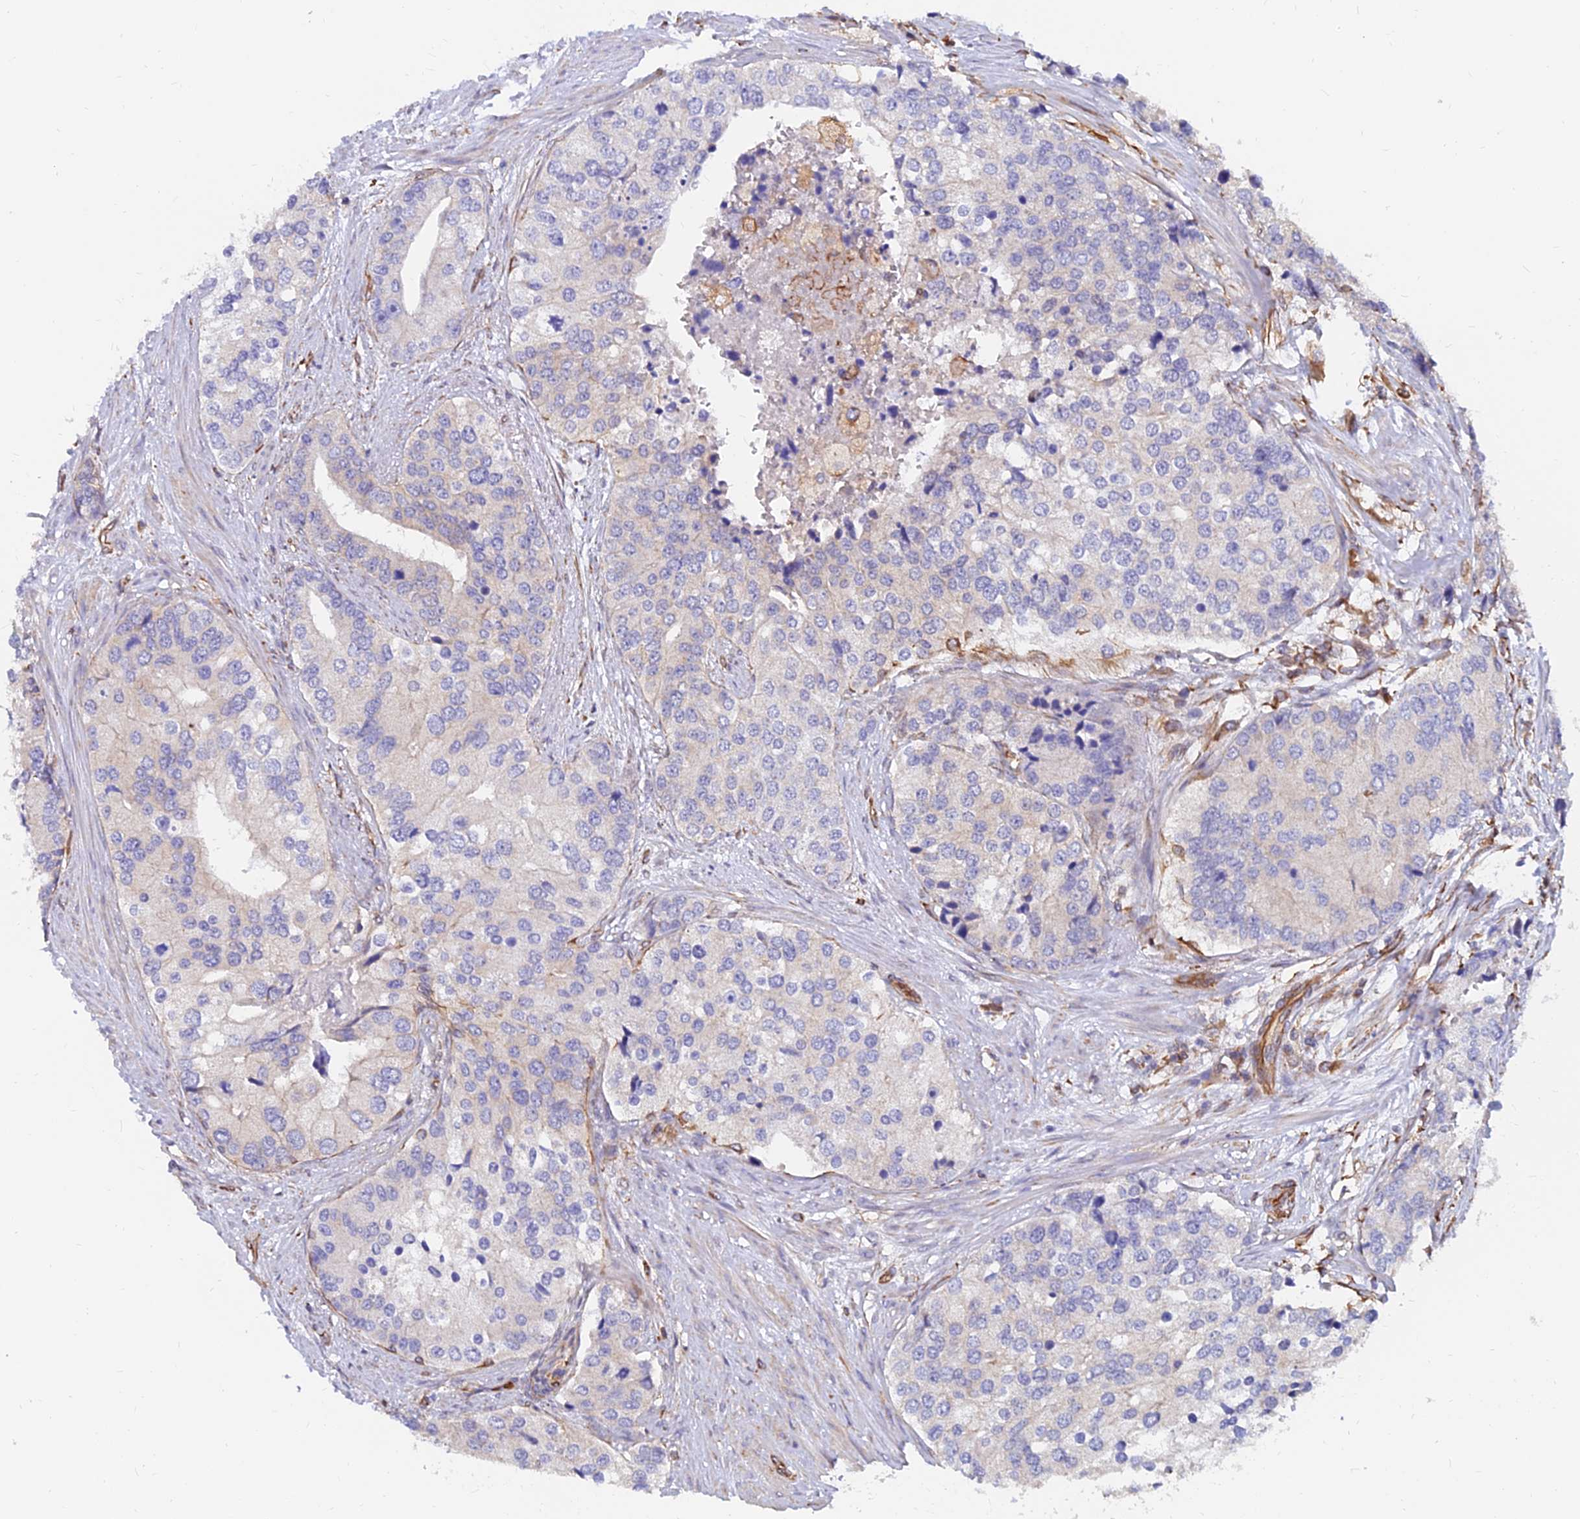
{"staining": {"intensity": "negative", "quantity": "none", "location": "none"}, "tissue": "prostate cancer", "cell_type": "Tumor cells", "image_type": "cancer", "snomed": [{"axis": "morphology", "description": "Adenocarcinoma, High grade"}, {"axis": "topography", "description": "Prostate"}], "caption": "Immunohistochemical staining of prostate high-grade adenocarcinoma shows no significant staining in tumor cells. (Immunohistochemistry (ihc), brightfield microscopy, high magnification).", "gene": "CDK18", "patient": {"sex": "male", "age": 62}}